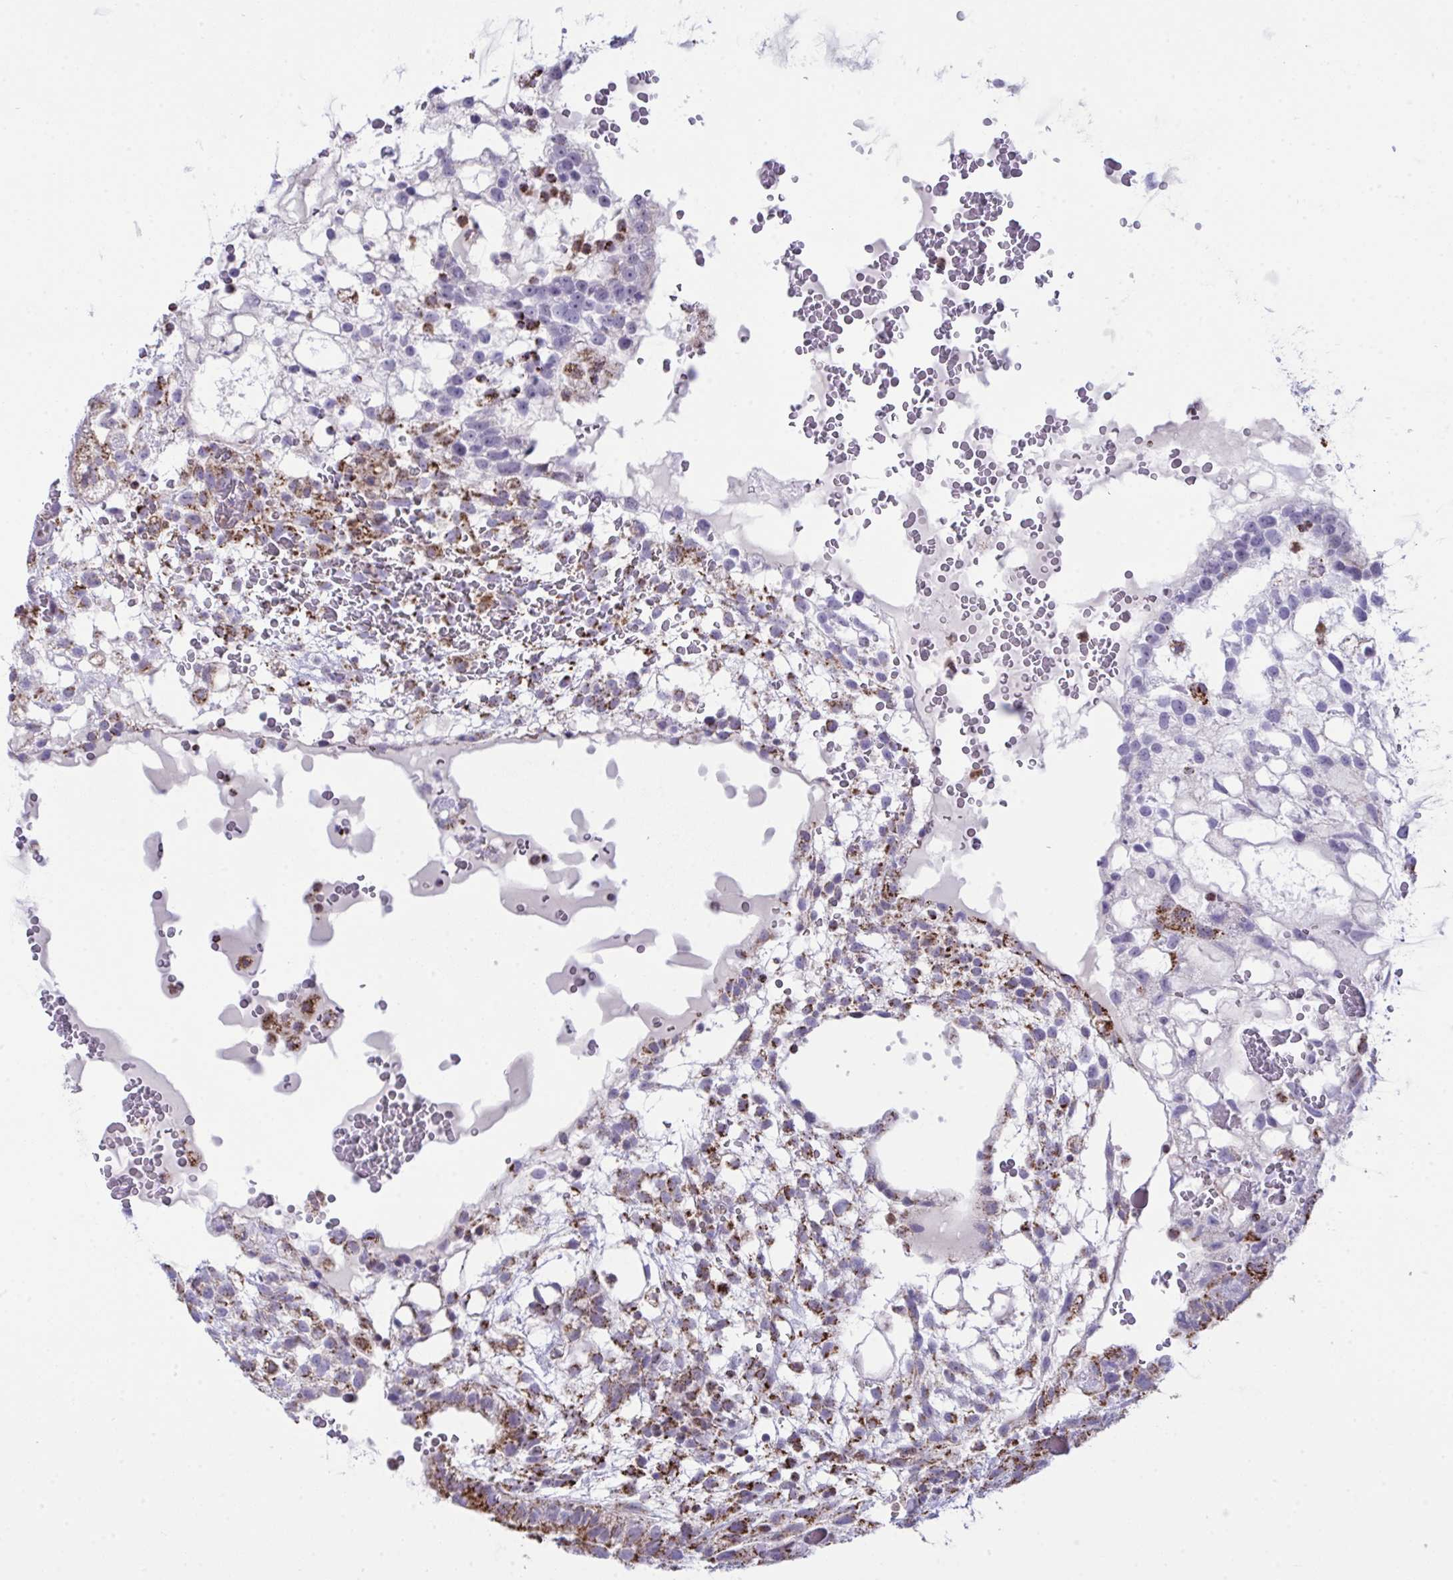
{"staining": {"intensity": "strong", "quantity": "25%-75%", "location": "cytoplasmic/membranous"}, "tissue": "testis cancer", "cell_type": "Tumor cells", "image_type": "cancer", "snomed": [{"axis": "morphology", "description": "Normal tissue, NOS"}, {"axis": "morphology", "description": "Carcinoma, Embryonal, NOS"}, {"axis": "topography", "description": "Testis"}], "caption": "A photomicrograph of human testis cancer stained for a protein demonstrates strong cytoplasmic/membranous brown staining in tumor cells. (Brightfield microscopy of DAB IHC at high magnification).", "gene": "PLA2G12B", "patient": {"sex": "male", "age": 32}}